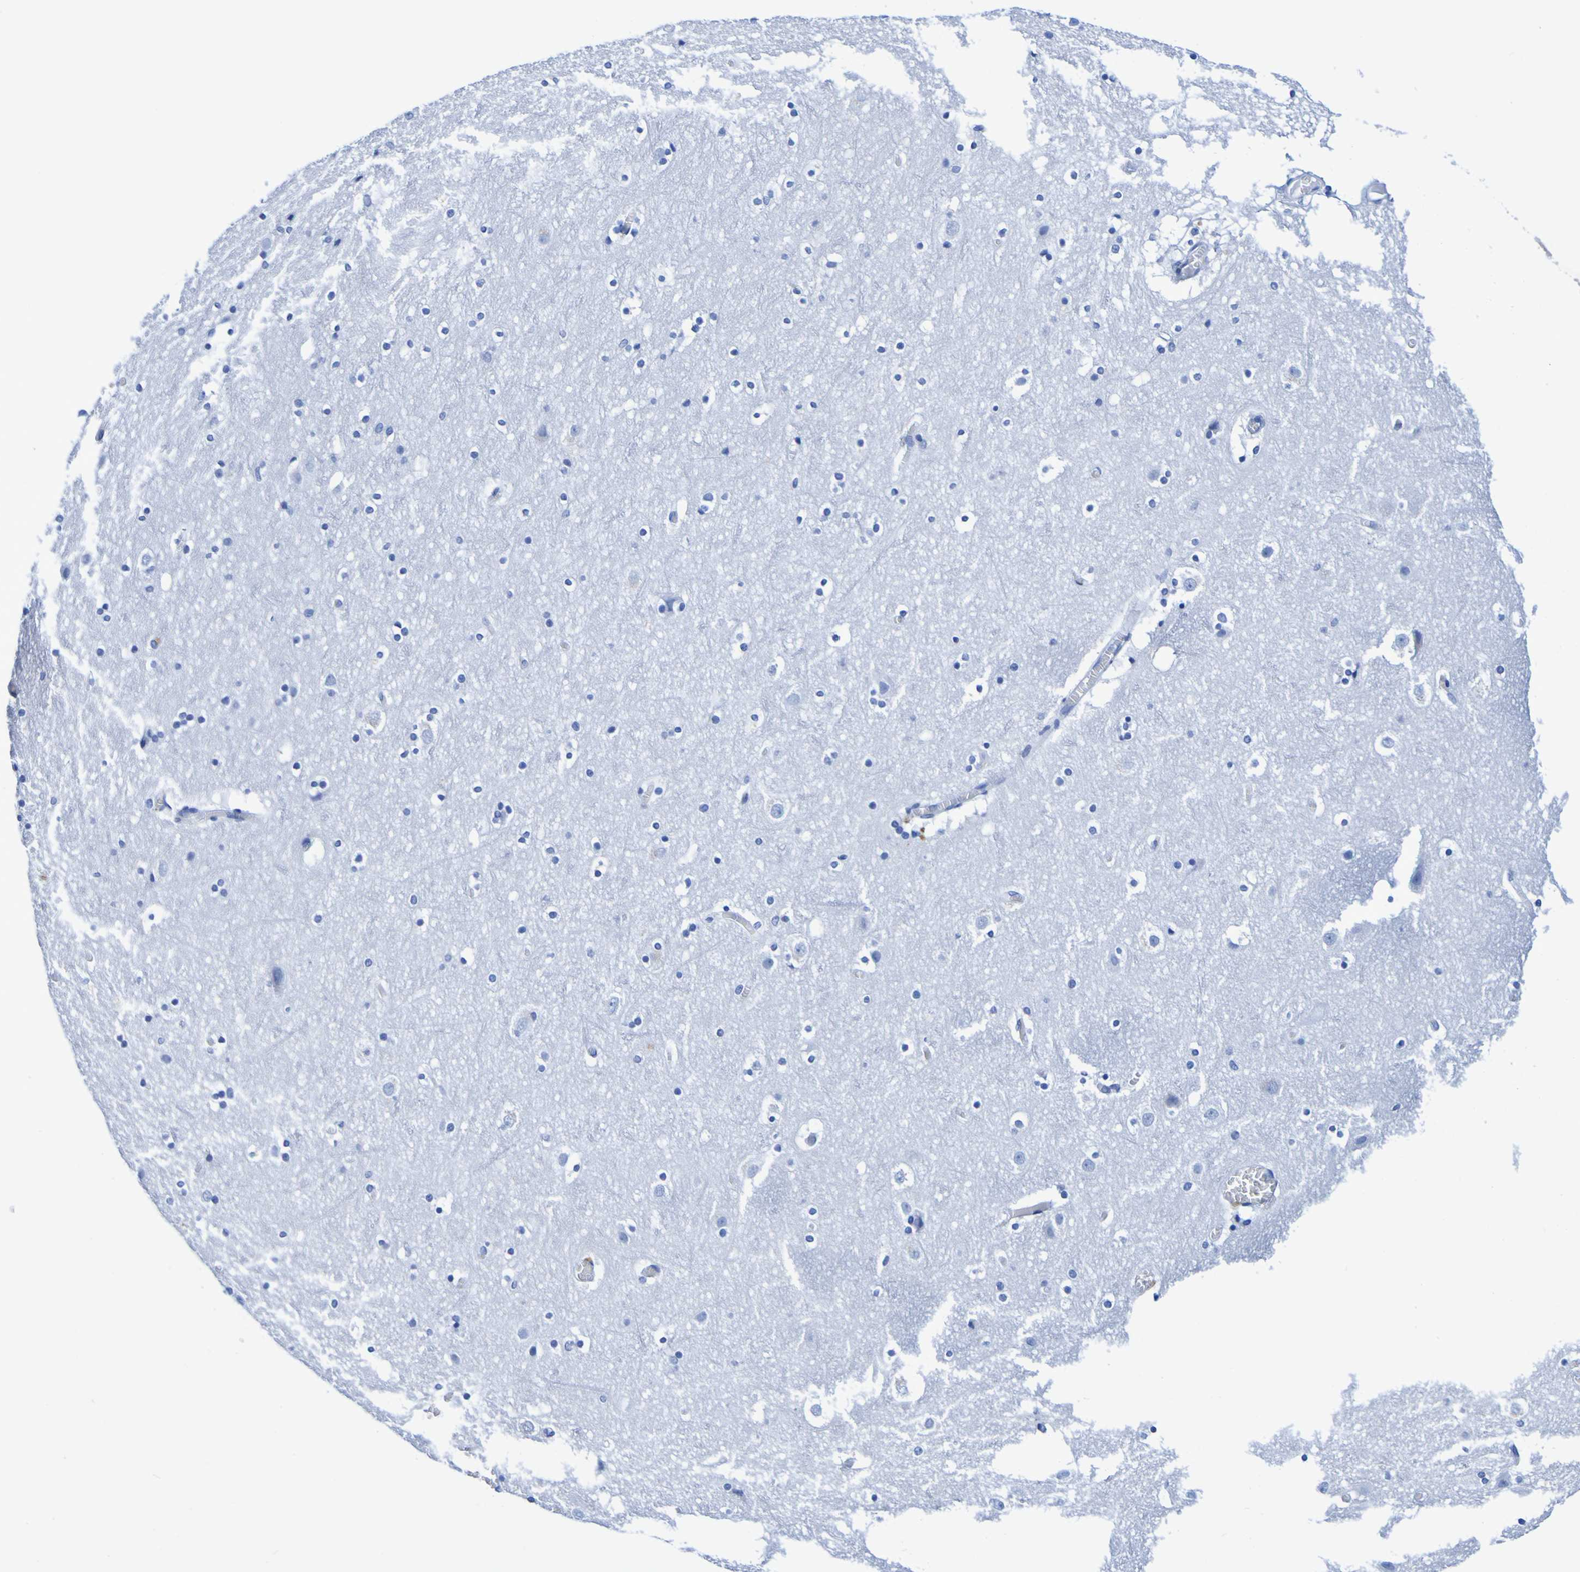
{"staining": {"intensity": "negative", "quantity": "none", "location": "none"}, "tissue": "cerebral cortex", "cell_type": "Endothelial cells", "image_type": "normal", "snomed": [{"axis": "morphology", "description": "Normal tissue, NOS"}, {"axis": "topography", "description": "Cerebral cortex"}], "caption": "The photomicrograph reveals no significant expression in endothelial cells of cerebral cortex. (Brightfield microscopy of DAB (3,3'-diaminobenzidine) immunohistochemistry (IHC) at high magnification).", "gene": "DPEP1", "patient": {"sex": "male", "age": 45}}